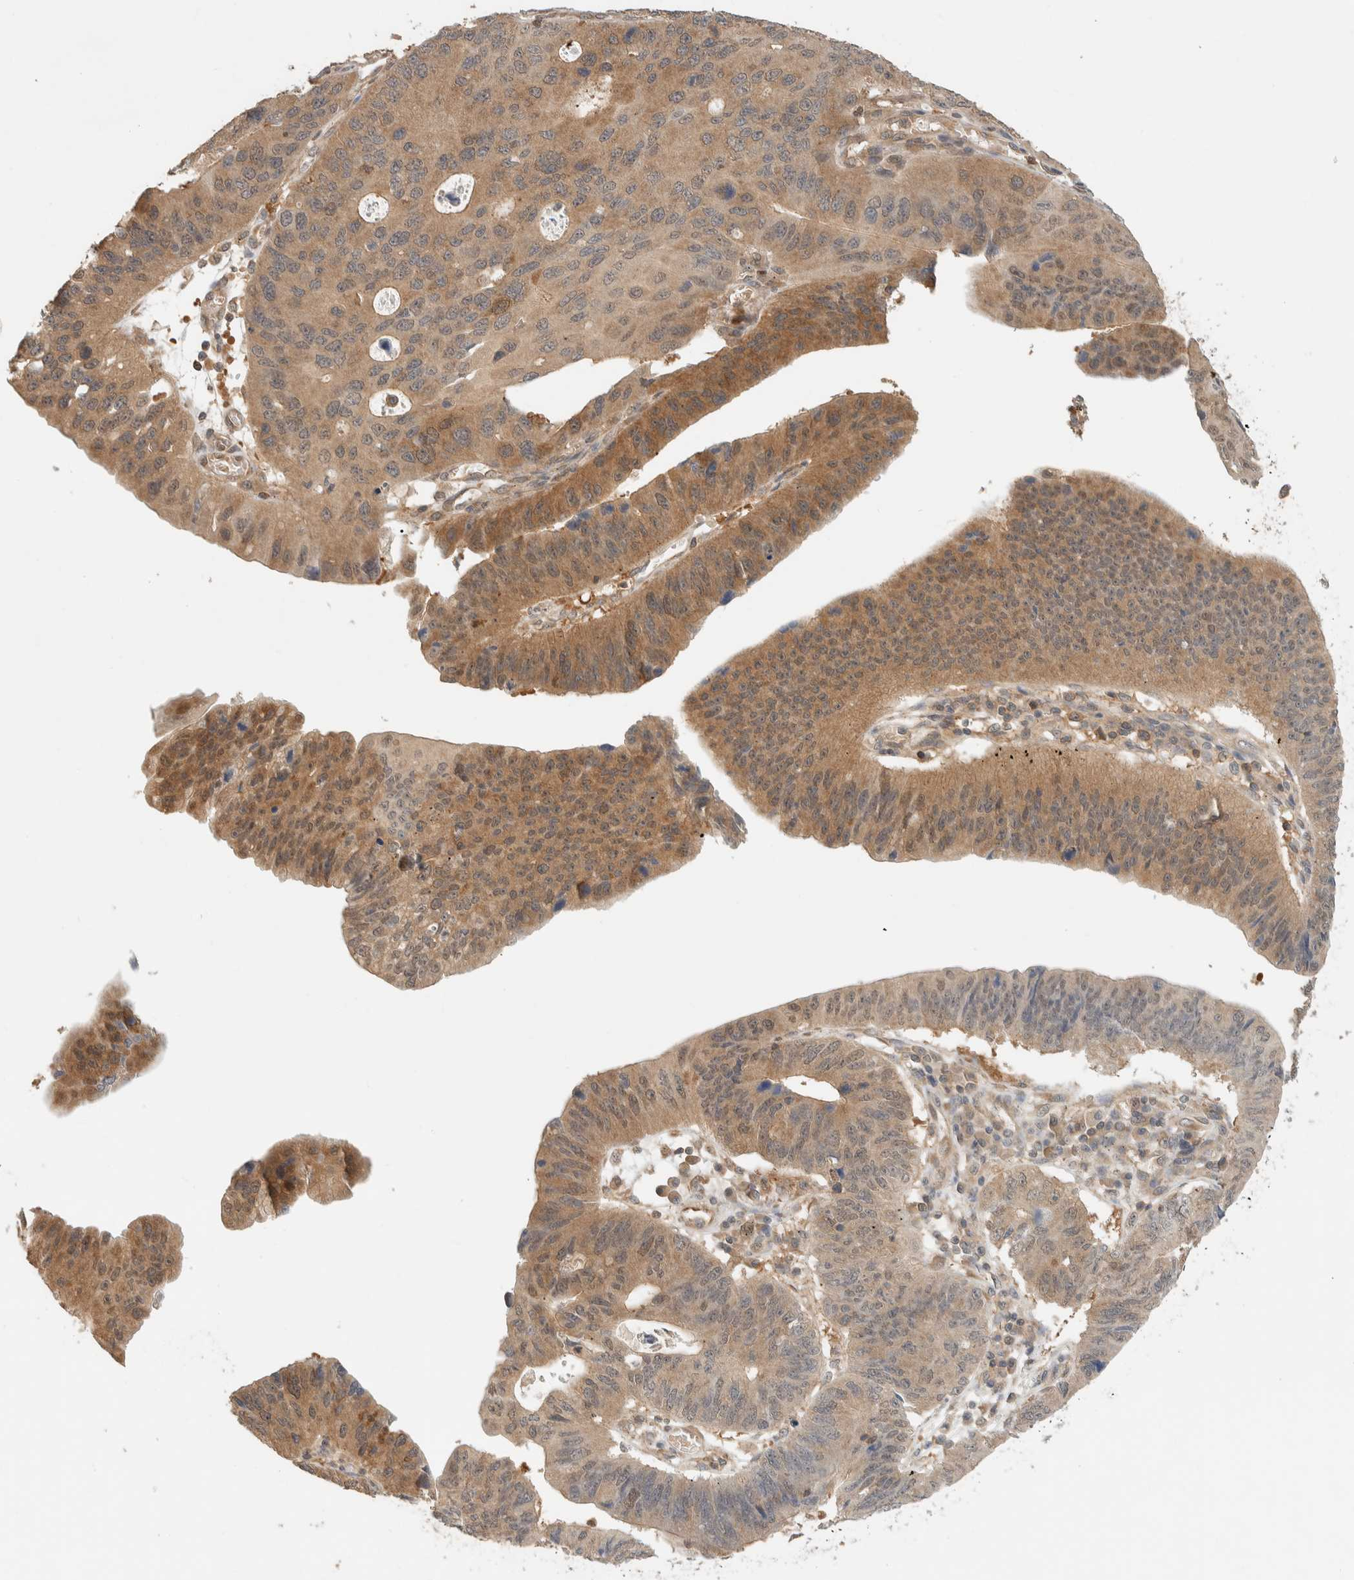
{"staining": {"intensity": "moderate", "quantity": "25%-75%", "location": "cytoplasmic/membranous"}, "tissue": "stomach cancer", "cell_type": "Tumor cells", "image_type": "cancer", "snomed": [{"axis": "morphology", "description": "Adenocarcinoma, NOS"}, {"axis": "topography", "description": "Stomach"}], "caption": "Brown immunohistochemical staining in human stomach cancer displays moderate cytoplasmic/membranous positivity in about 25%-75% of tumor cells.", "gene": "ADSS2", "patient": {"sex": "male", "age": 59}}